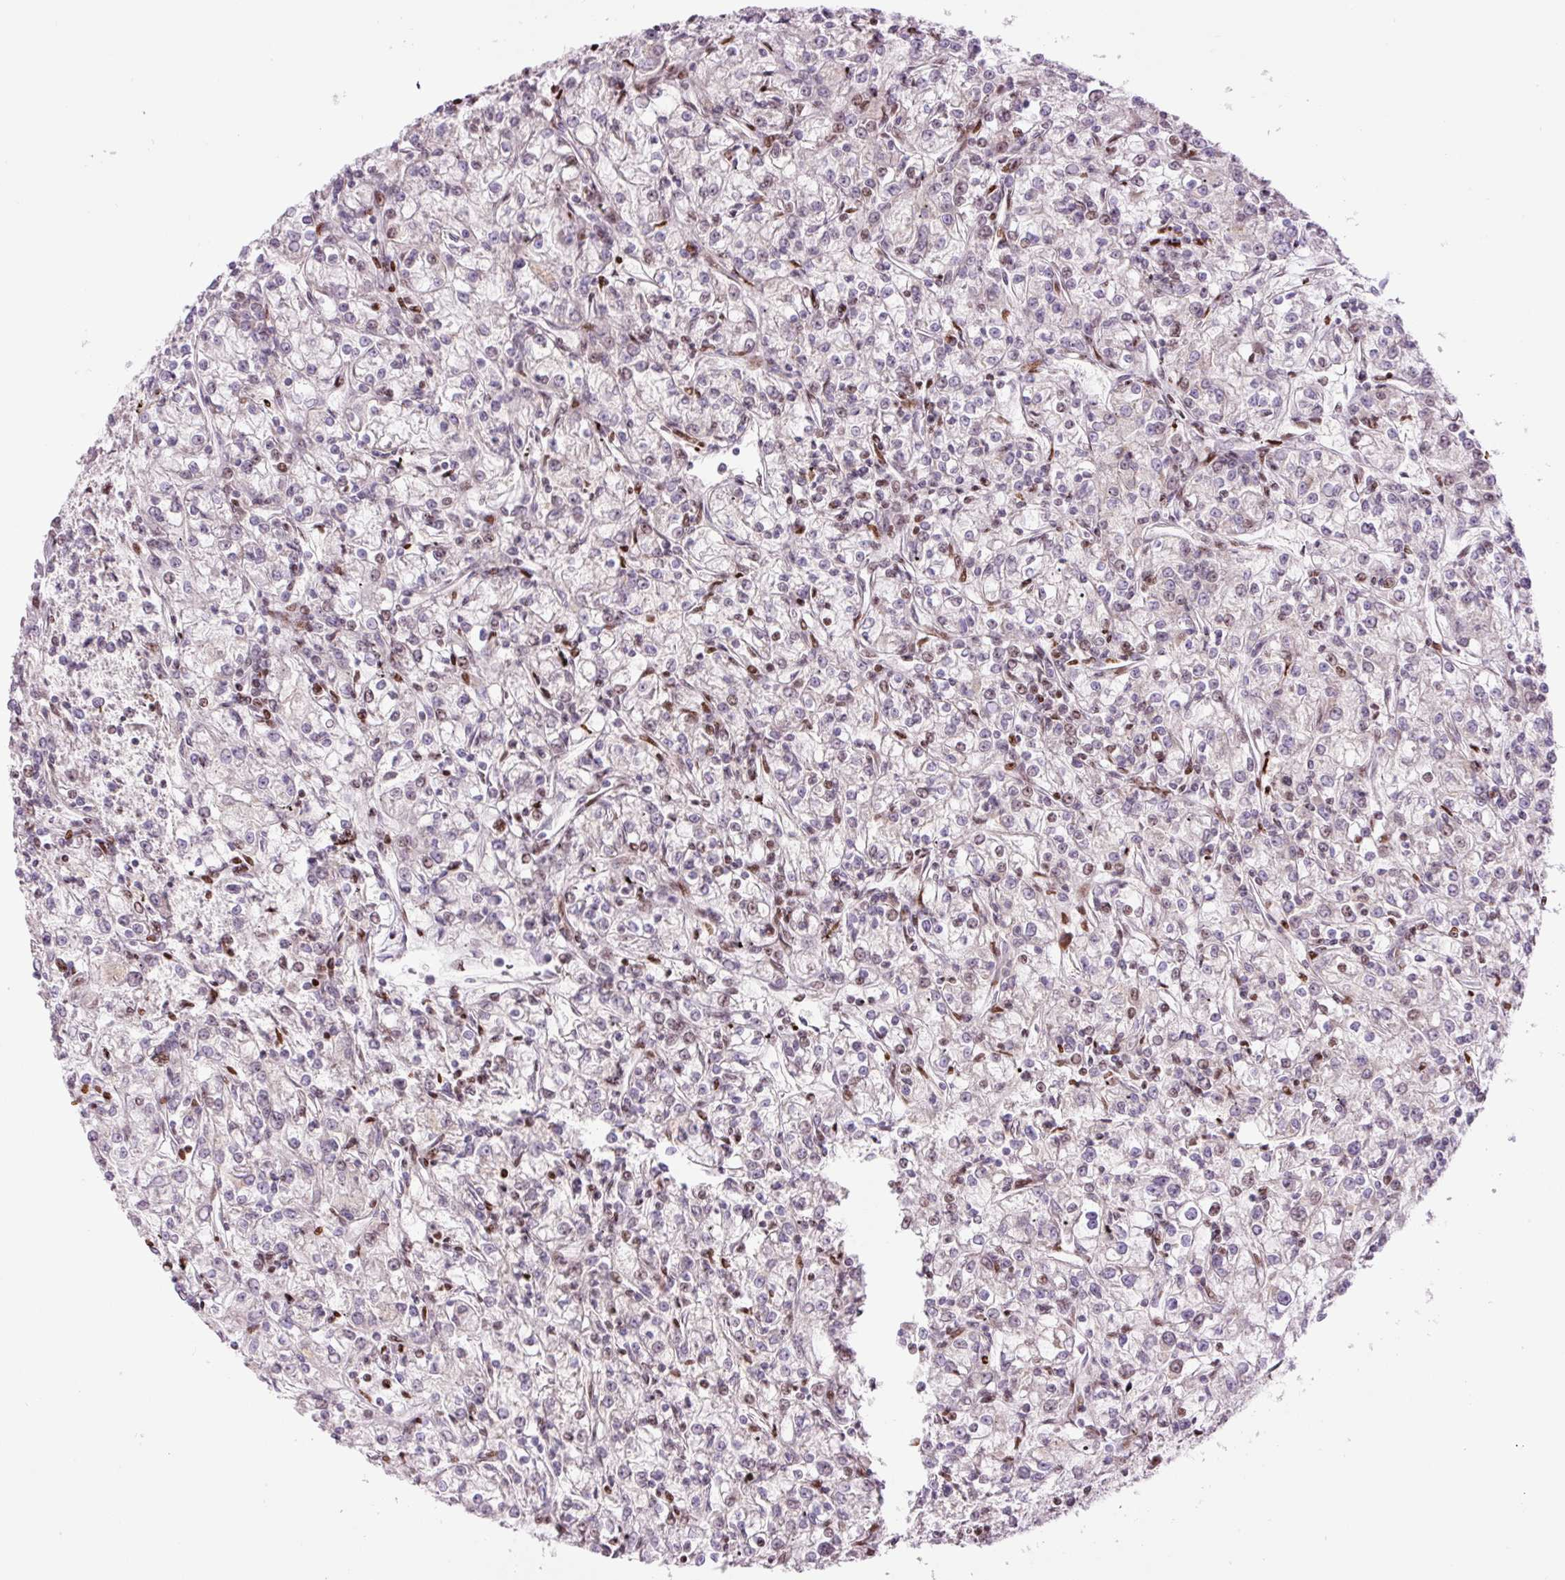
{"staining": {"intensity": "moderate", "quantity": "<25%", "location": "nuclear"}, "tissue": "renal cancer", "cell_type": "Tumor cells", "image_type": "cancer", "snomed": [{"axis": "morphology", "description": "Adenocarcinoma, NOS"}, {"axis": "topography", "description": "Kidney"}], "caption": "Renal cancer was stained to show a protein in brown. There is low levels of moderate nuclear expression in approximately <25% of tumor cells.", "gene": "TMEM177", "patient": {"sex": "female", "age": 59}}